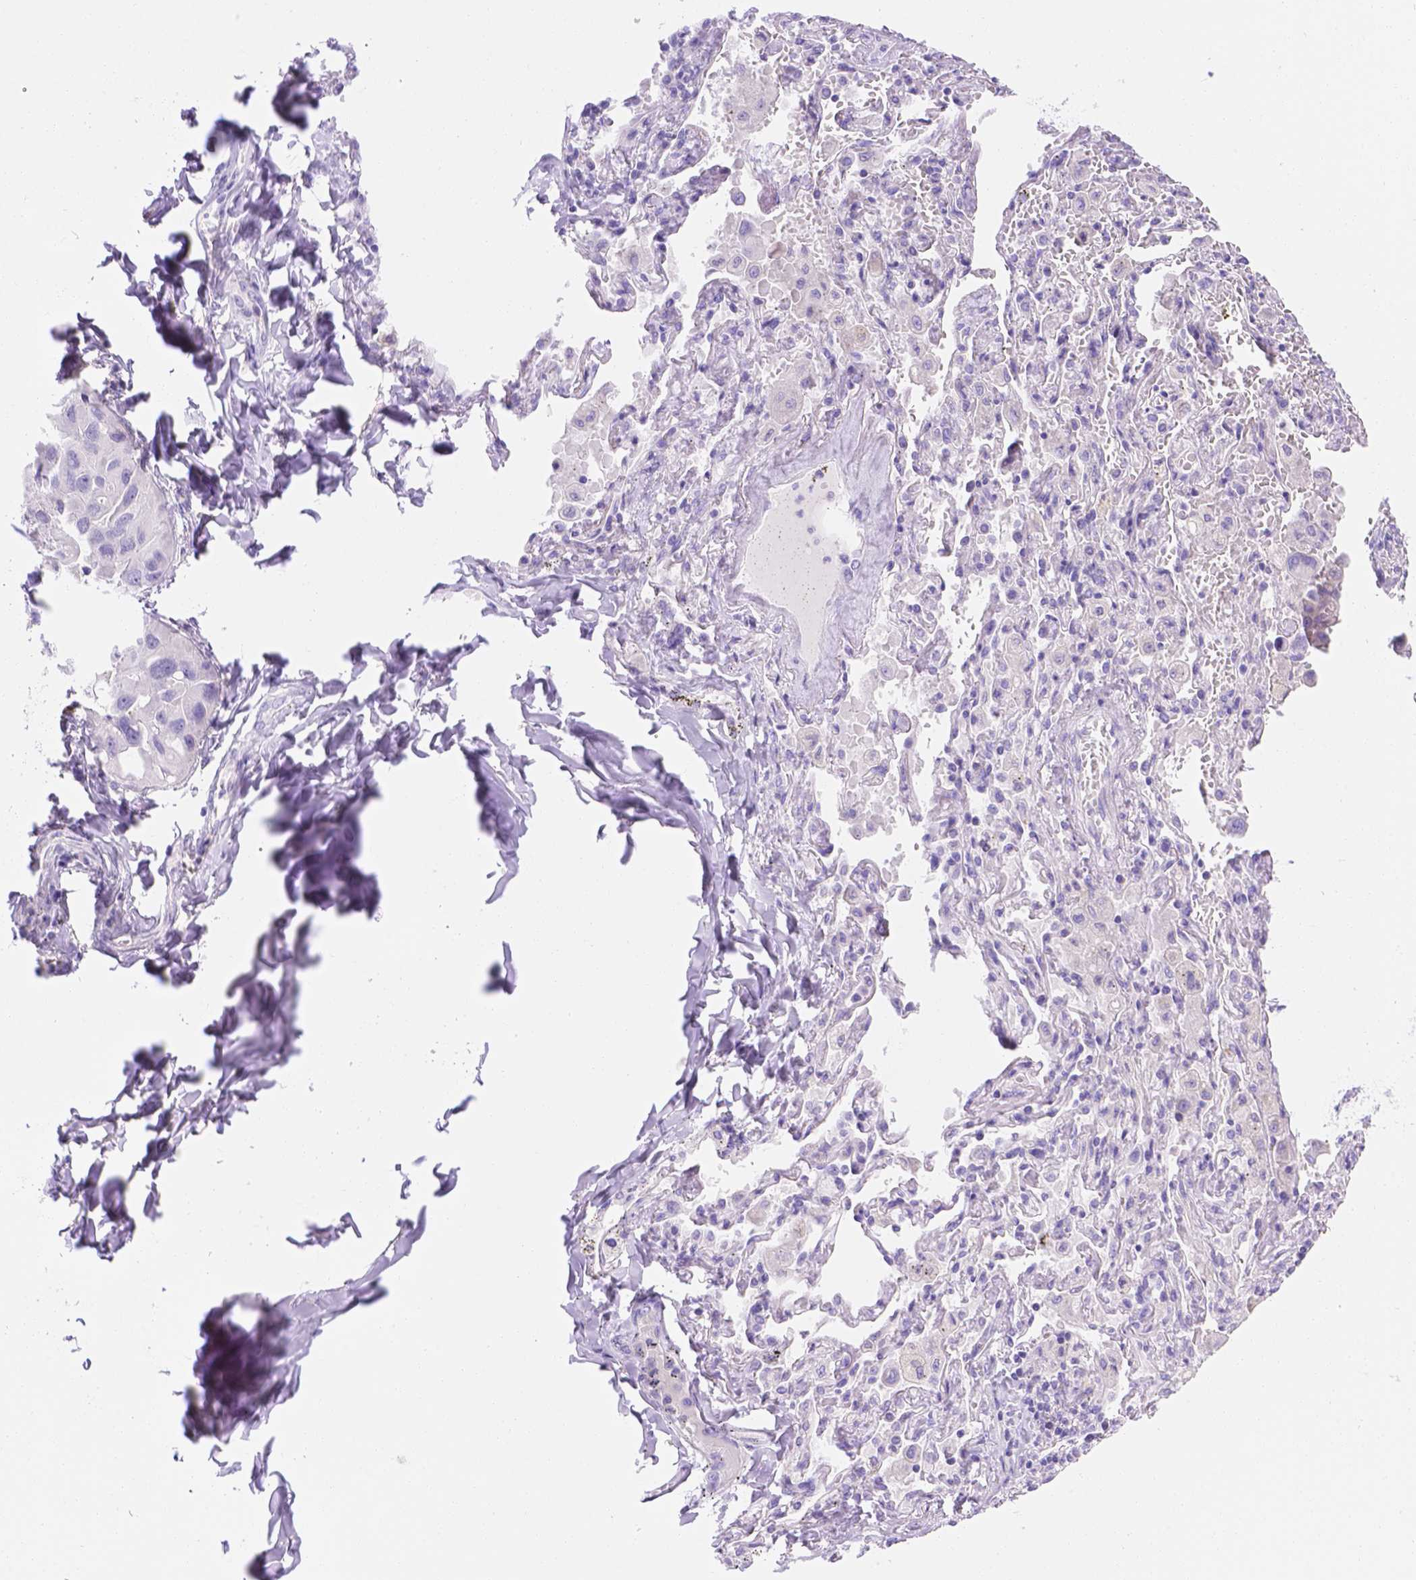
{"staining": {"intensity": "negative", "quantity": "none", "location": "none"}, "tissue": "lung cancer", "cell_type": "Tumor cells", "image_type": "cancer", "snomed": [{"axis": "morphology", "description": "Adenocarcinoma, NOS"}, {"axis": "topography", "description": "Lung"}], "caption": "Tumor cells are negative for protein expression in human lung adenocarcinoma.", "gene": "MLN", "patient": {"sex": "male", "age": 64}}